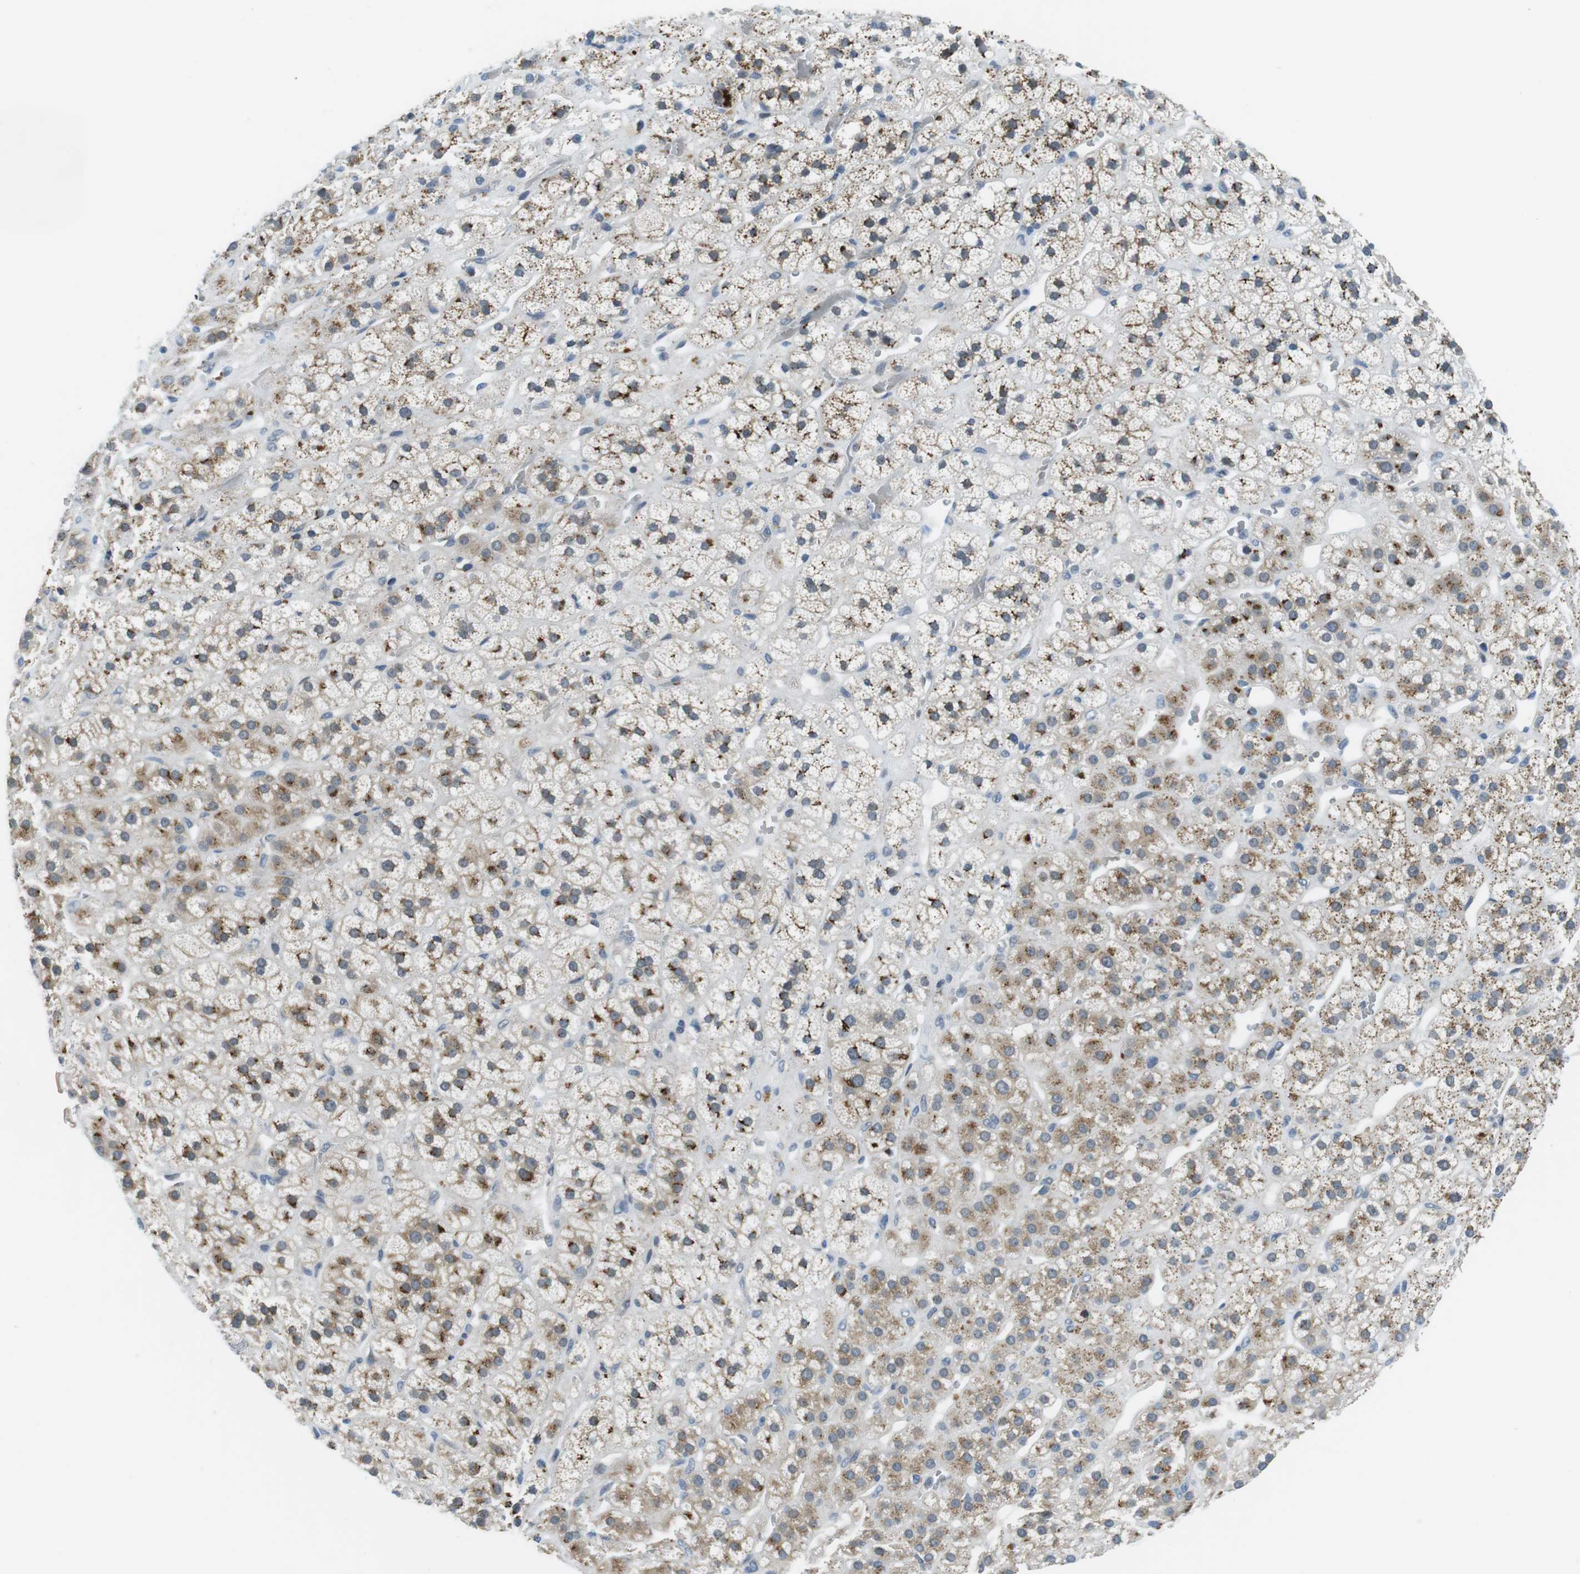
{"staining": {"intensity": "moderate", "quantity": ">75%", "location": "cytoplasmic/membranous"}, "tissue": "adrenal gland", "cell_type": "Glandular cells", "image_type": "normal", "snomed": [{"axis": "morphology", "description": "Normal tissue, NOS"}, {"axis": "topography", "description": "Adrenal gland"}], "caption": "Protein staining reveals moderate cytoplasmic/membranous expression in about >75% of glandular cells in normal adrenal gland.", "gene": "WSCD1", "patient": {"sex": "male", "age": 56}}